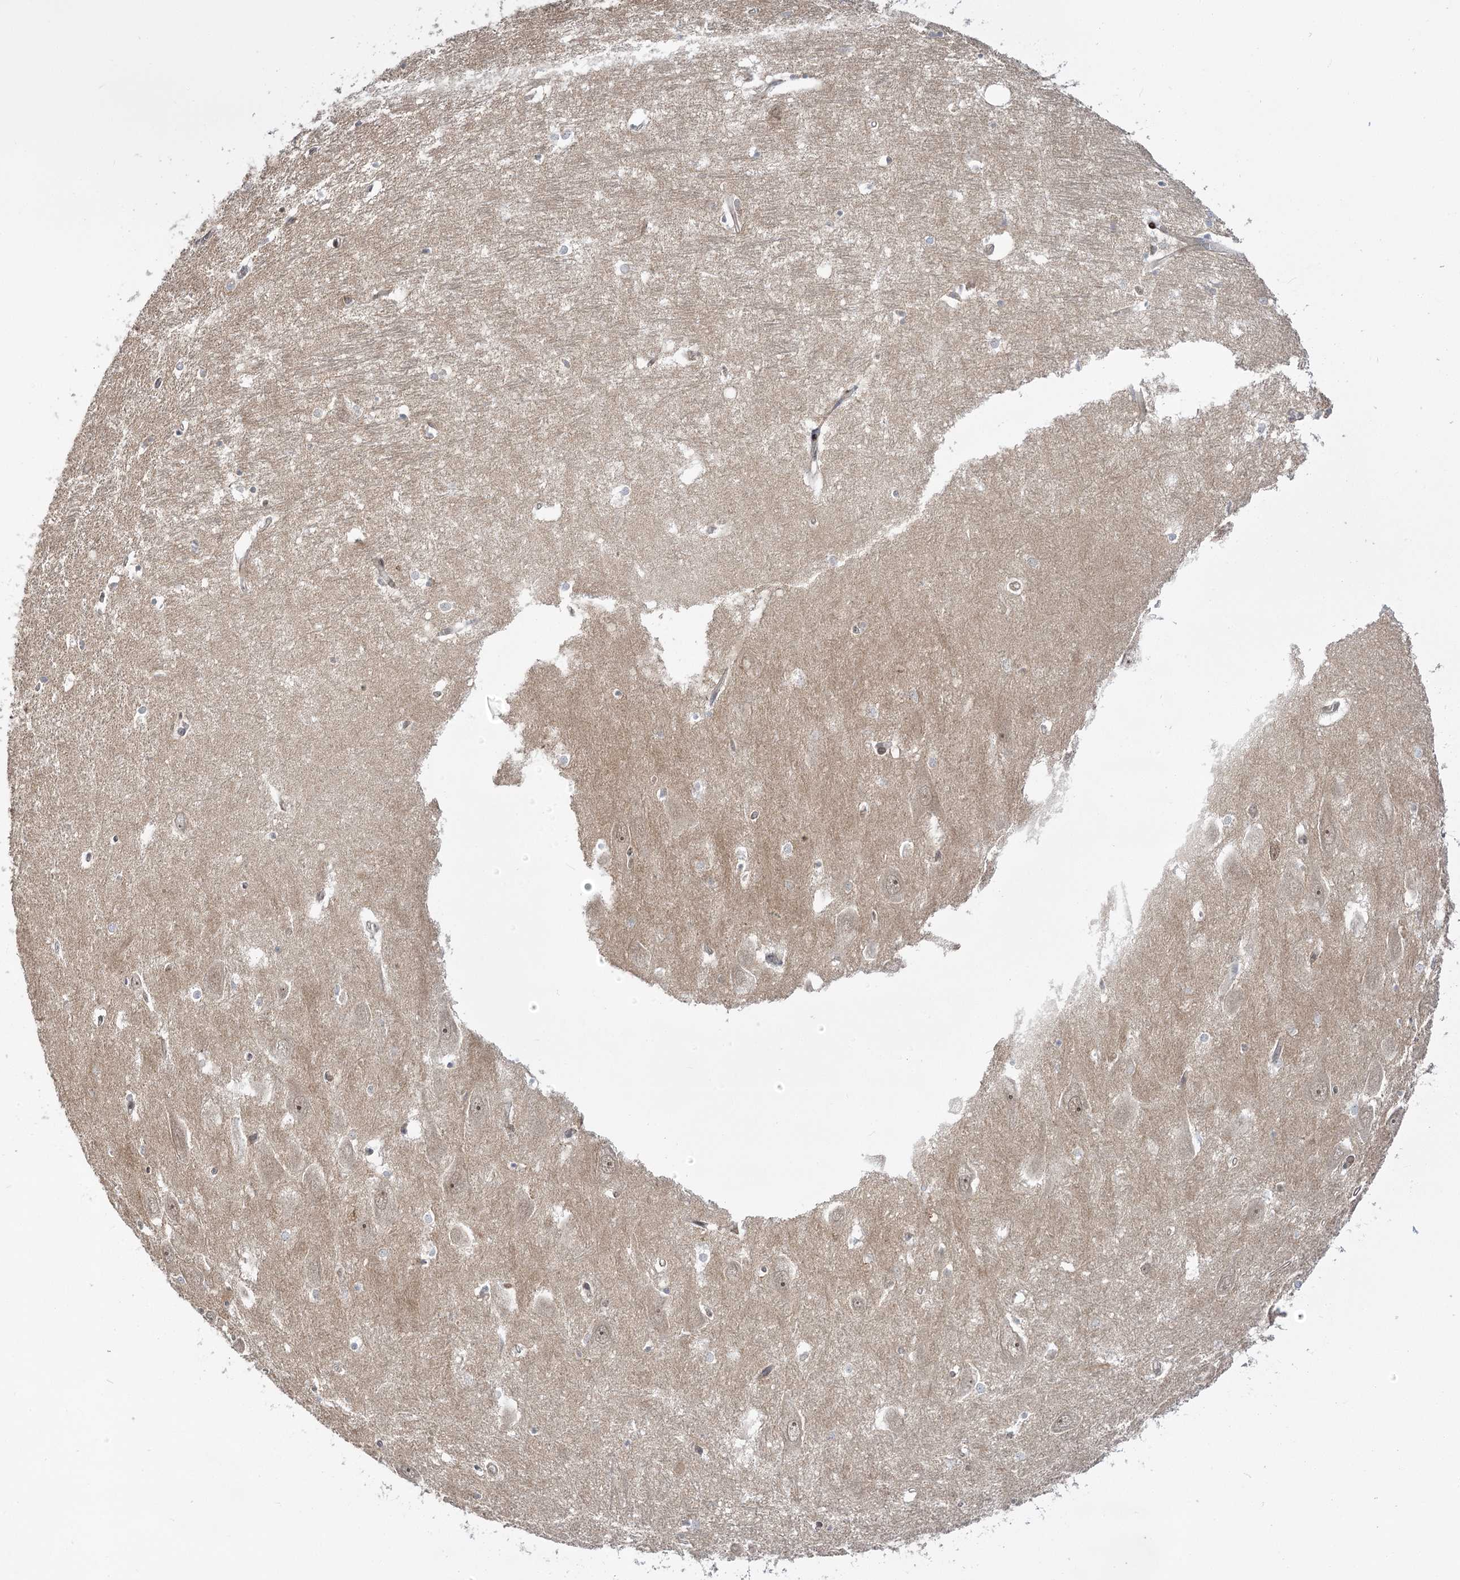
{"staining": {"intensity": "weak", "quantity": "<25%", "location": "nuclear"}, "tissue": "hippocampus", "cell_type": "Glial cells", "image_type": "normal", "snomed": [{"axis": "morphology", "description": "Normal tissue, NOS"}, {"axis": "topography", "description": "Hippocampus"}], "caption": "An immunohistochemistry (IHC) photomicrograph of unremarkable hippocampus is shown. There is no staining in glial cells of hippocampus.", "gene": "HELQ", "patient": {"sex": "female", "age": 64}}